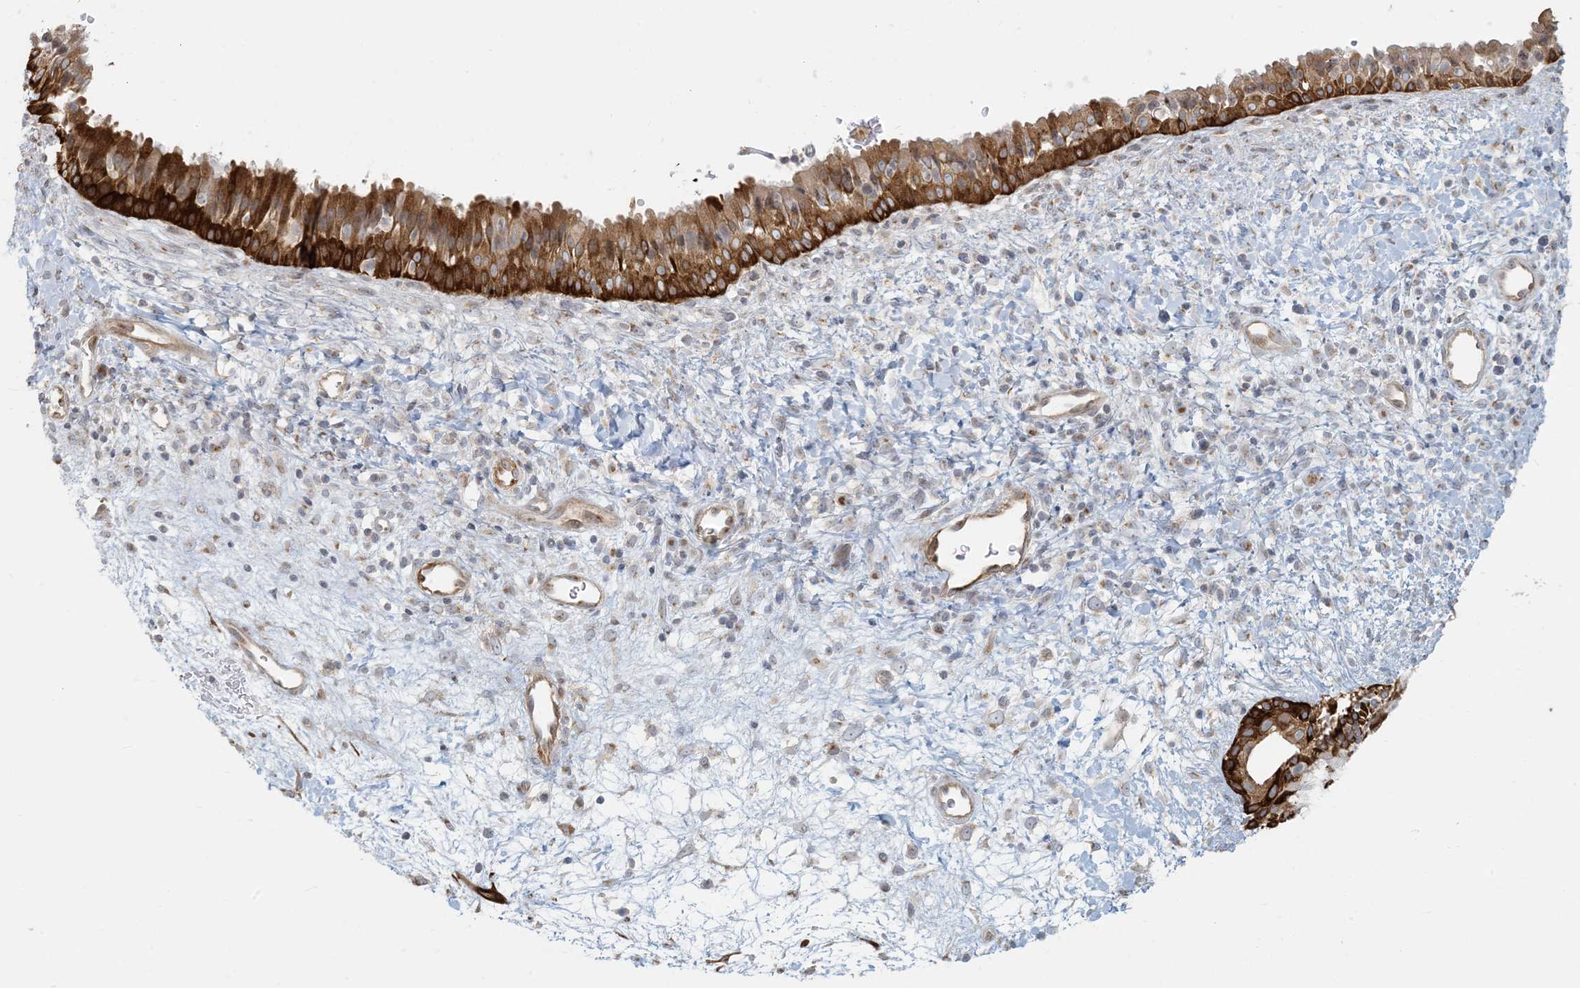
{"staining": {"intensity": "strong", "quantity": "25%-75%", "location": "cytoplasmic/membranous"}, "tissue": "nasopharynx", "cell_type": "Respiratory epithelial cells", "image_type": "normal", "snomed": [{"axis": "morphology", "description": "Normal tissue, NOS"}, {"axis": "topography", "description": "Nasopharynx"}], "caption": "The micrograph shows staining of normal nasopharynx, revealing strong cytoplasmic/membranous protein expression (brown color) within respiratory epithelial cells. (IHC, brightfield microscopy, high magnification).", "gene": "BCORL1", "patient": {"sex": "male", "age": 22}}